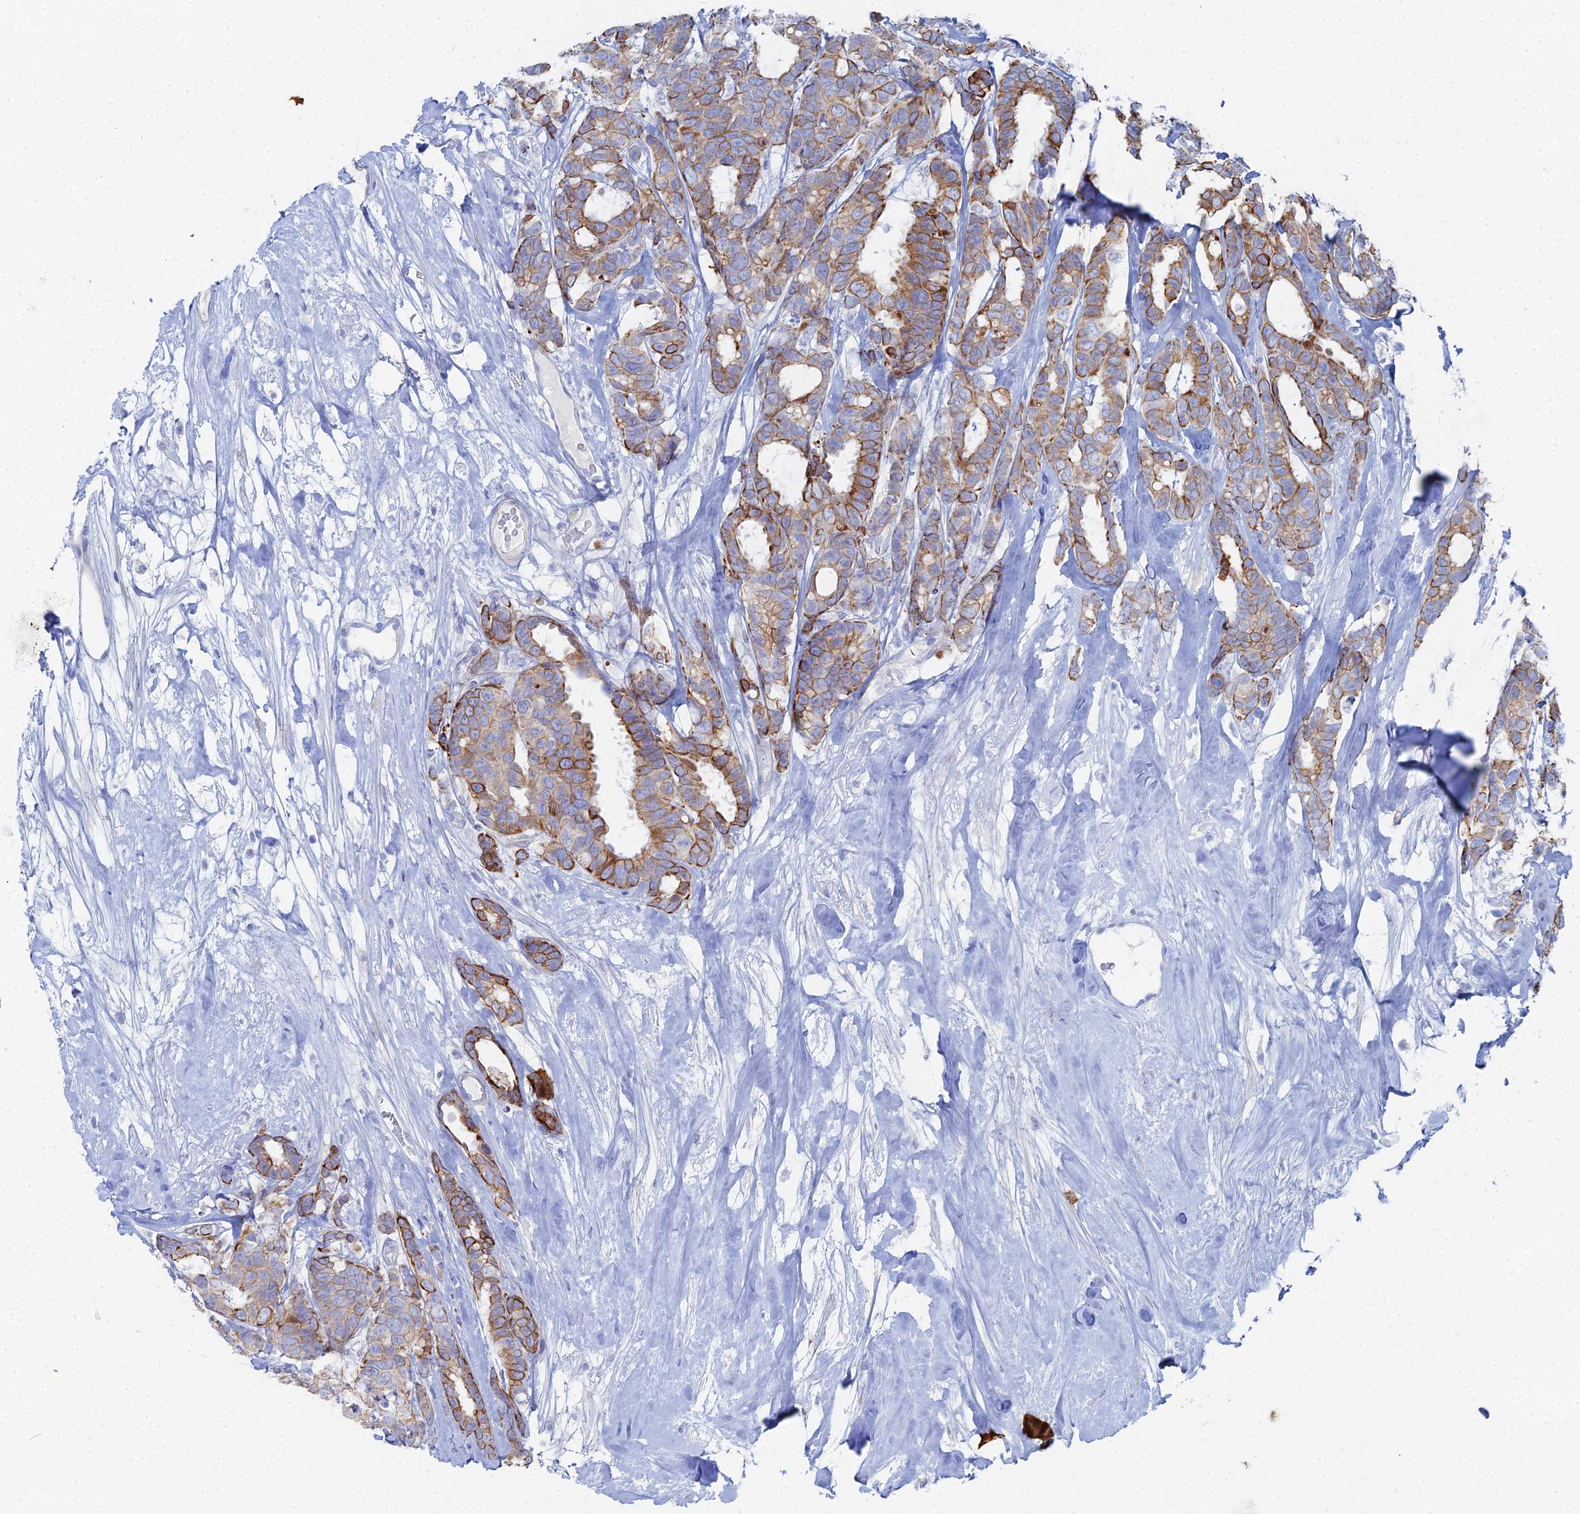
{"staining": {"intensity": "moderate", "quantity": ">75%", "location": "cytoplasmic/membranous"}, "tissue": "breast cancer", "cell_type": "Tumor cells", "image_type": "cancer", "snomed": [{"axis": "morphology", "description": "Duct carcinoma"}, {"axis": "topography", "description": "Breast"}], "caption": "Brown immunohistochemical staining in human breast cancer displays moderate cytoplasmic/membranous staining in approximately >75% of tumor cells. (DAB IHC with brightfield microscopy, high magnification).", "gene": "DHX34", "patient": {"sex": "female", "age": 87}}